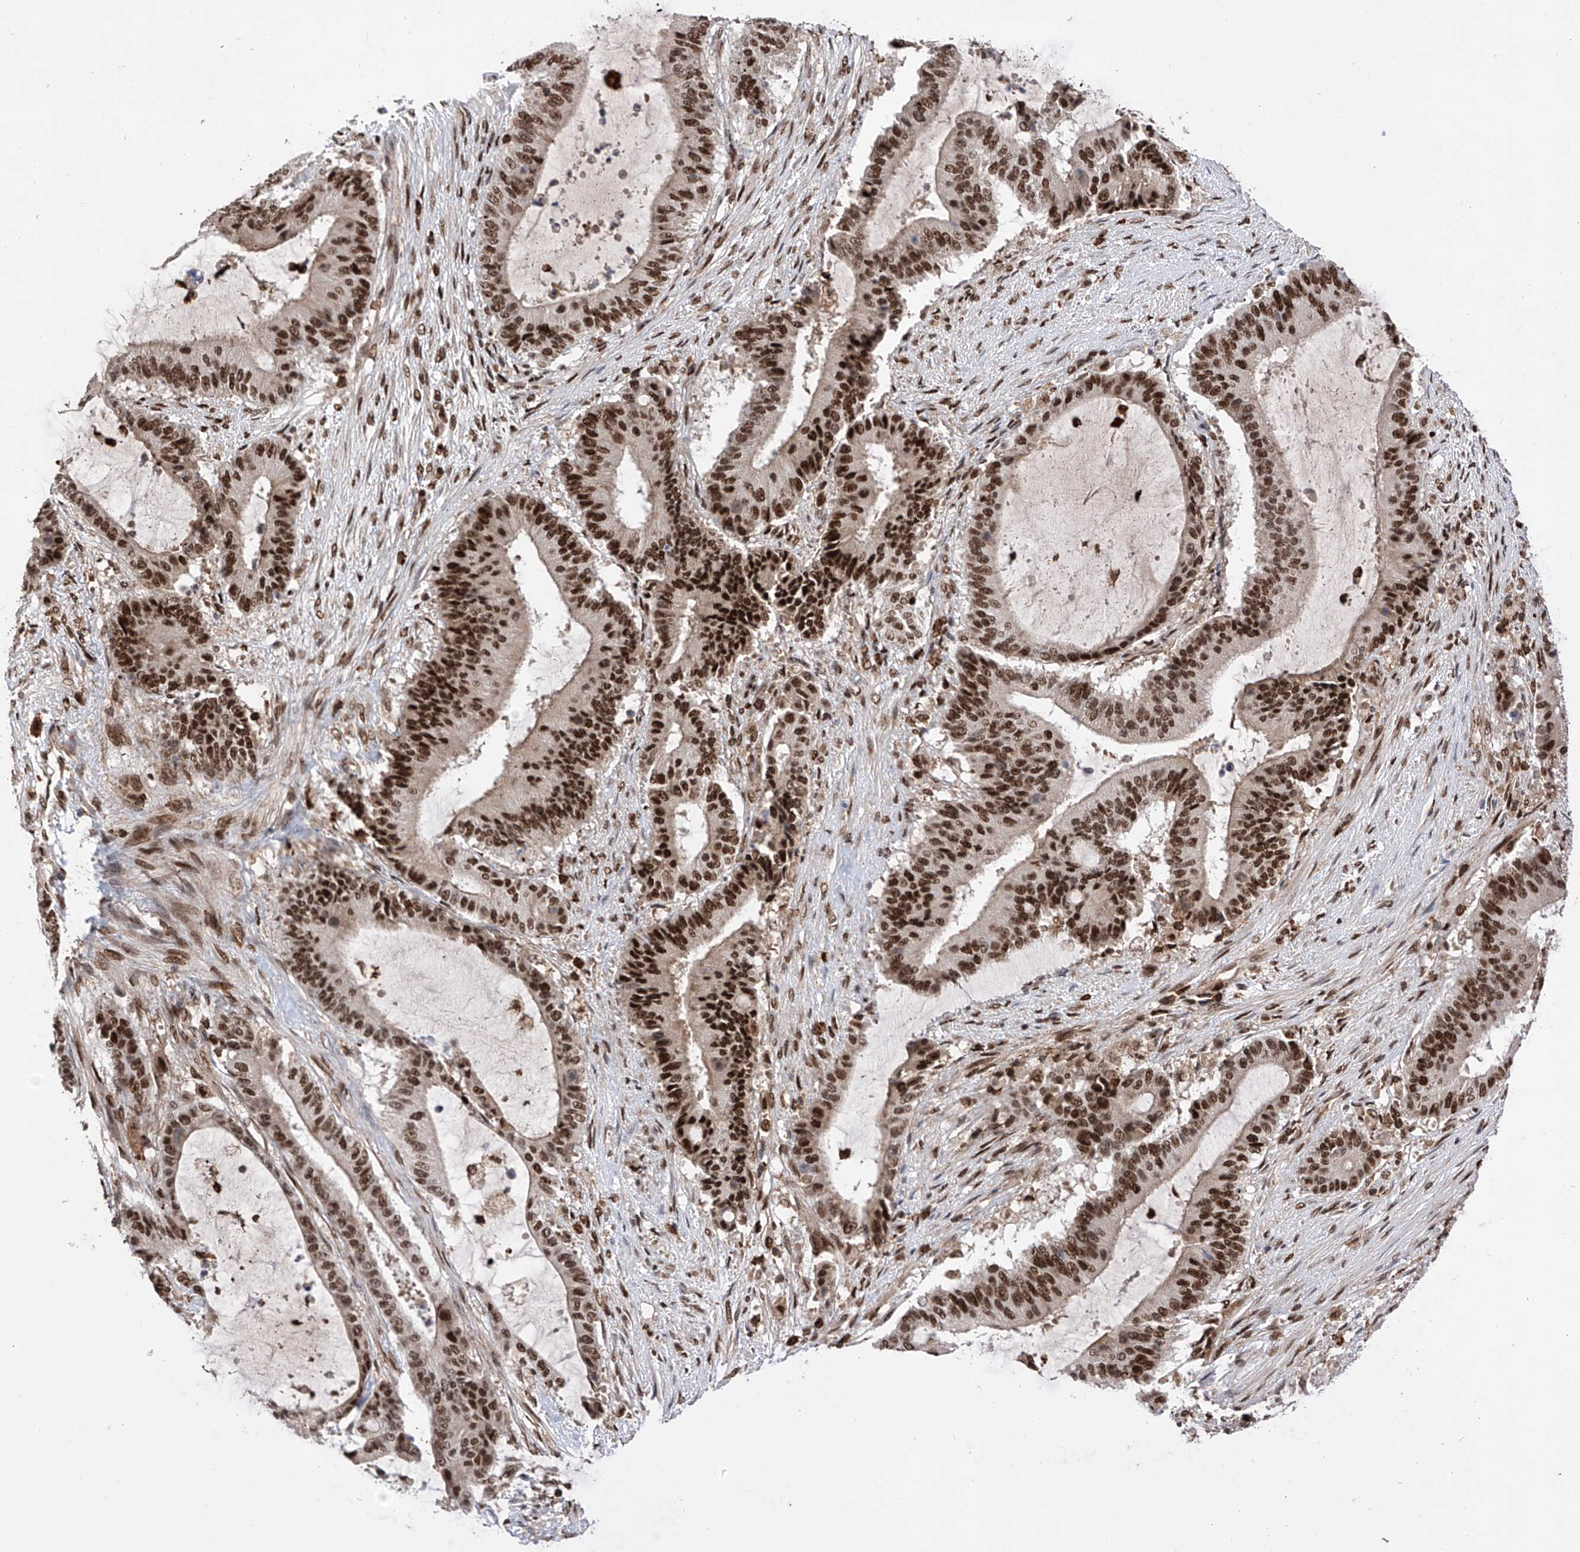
{"staining": {"intensity": "strong", "quantity": ">75%", "location": "nuclear"}, "tissue": "liver cancer", "cell_type": "Tumor cells", "image_type": "cancer", "snomed": [{"axis": "morphology", "description": "Normal tissue, NOS"}, {"axis": "morphology", "description": "Cholangiocarcinoma"}, {"axis": "topography", "description": "Liver"}, {"axis": "topography", "description": "Peripheral nerve tissue"}], "caption": "Protein analysis of liver cancer tissue shows strong nuclear expression in about >75% of tumor cells.", "gene": "ZNF280D", "patient": {"sex": "female", "age": 73}}